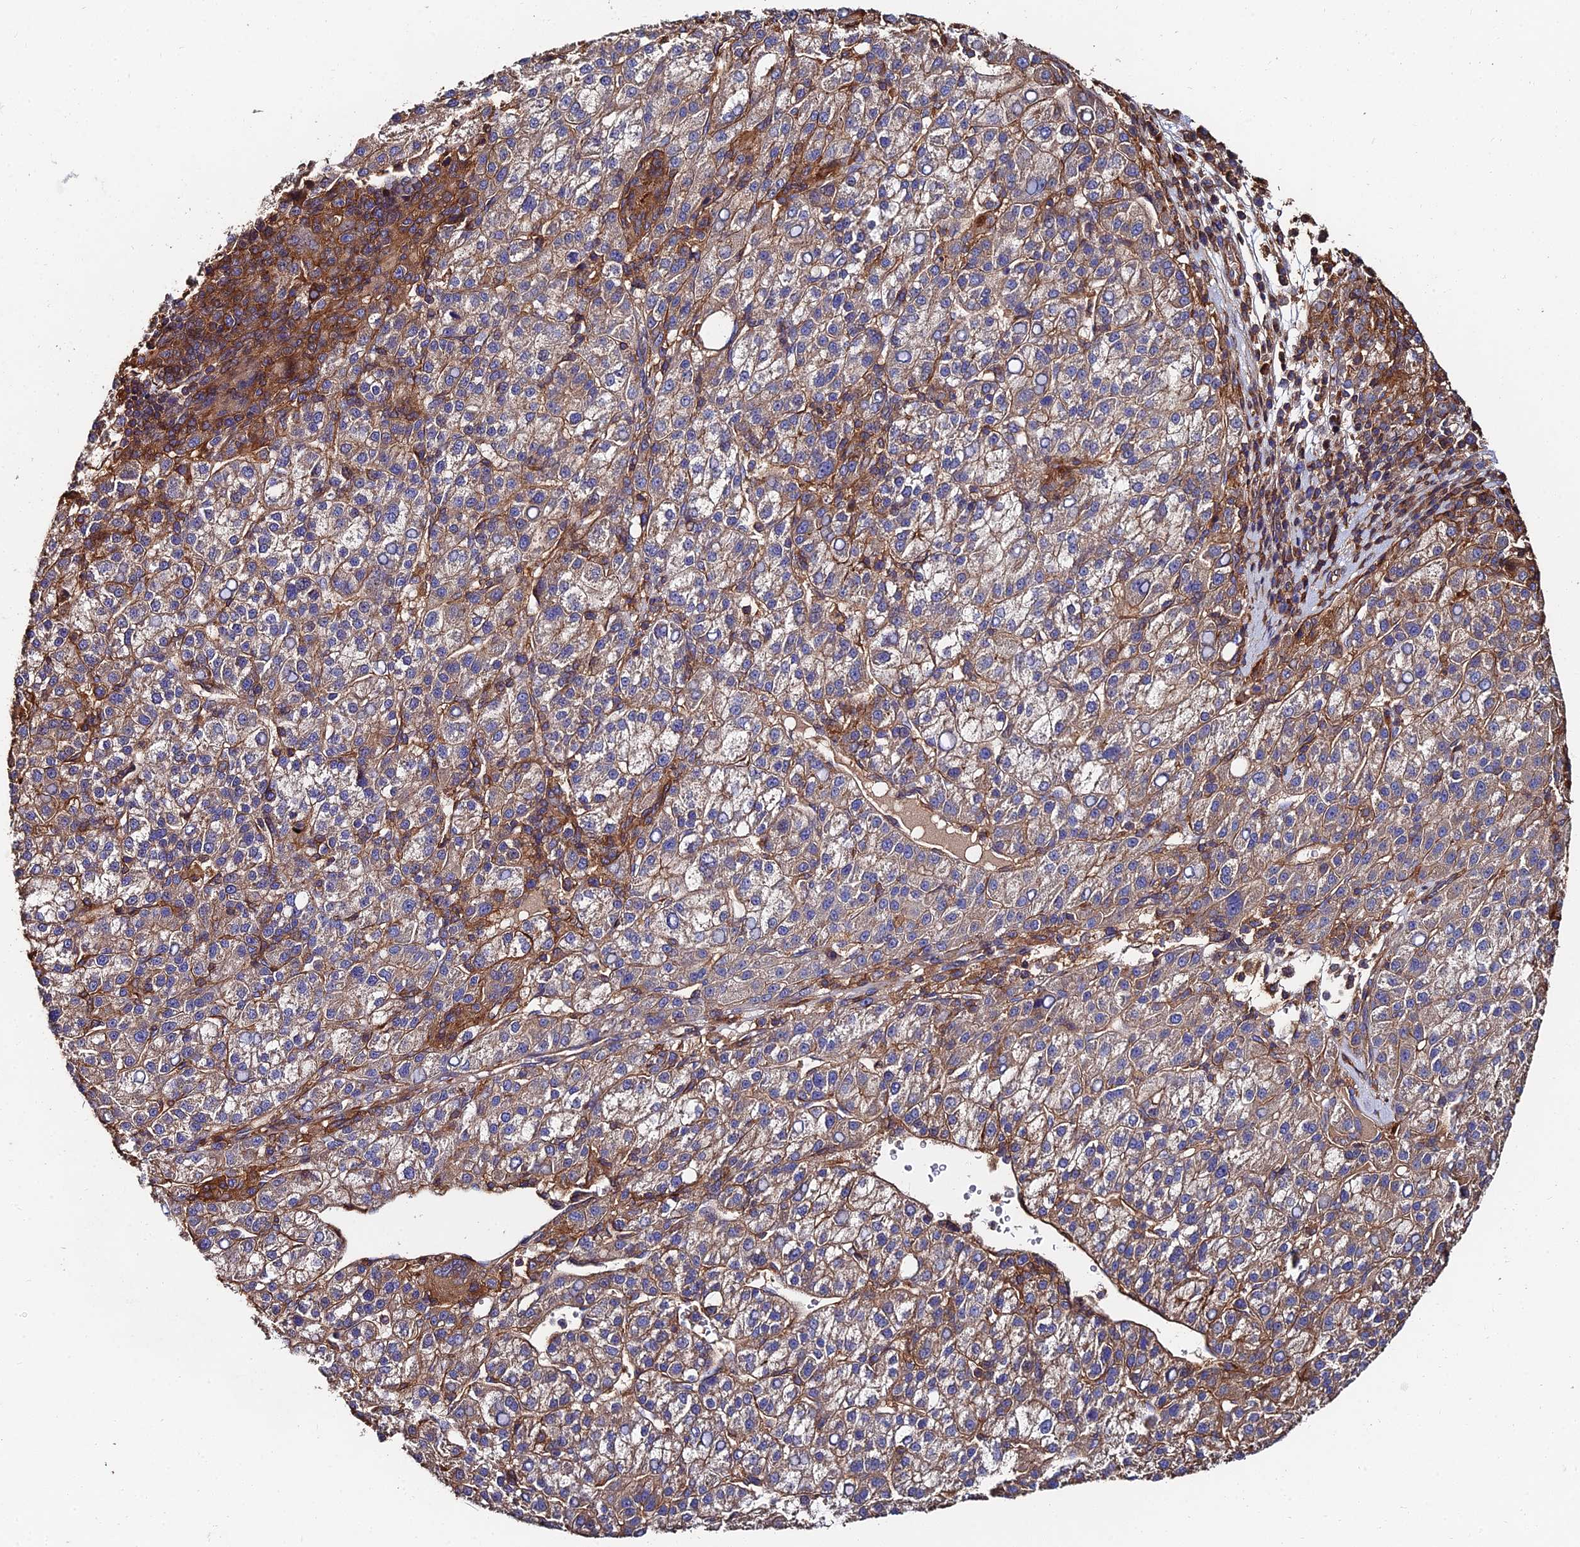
{"staining": {"intensity": "weak", "quantity": "25%-75%", "location": "cytoplasmic/membranous"}, "tissue": "liver cancer", "cell_type": "Tumor cells", "image_type": "cancer", "snomed": [{"axis": "morphology", "description": "Carcinoma, Hepatocellular, NOS"}, {"axis": "topography", "description": "Liver"}], "caption": "Hepatocellular carcinoma (liver) stained for a protein displays weak cytoplasmic/membranous positivity in tumor cells. (DAB (3,3'-diaminobenzidine) IHC with brightfield microscopy, high magnification).", "gene": "EXT1", "patient": {"sex": "female", "age": 58}}